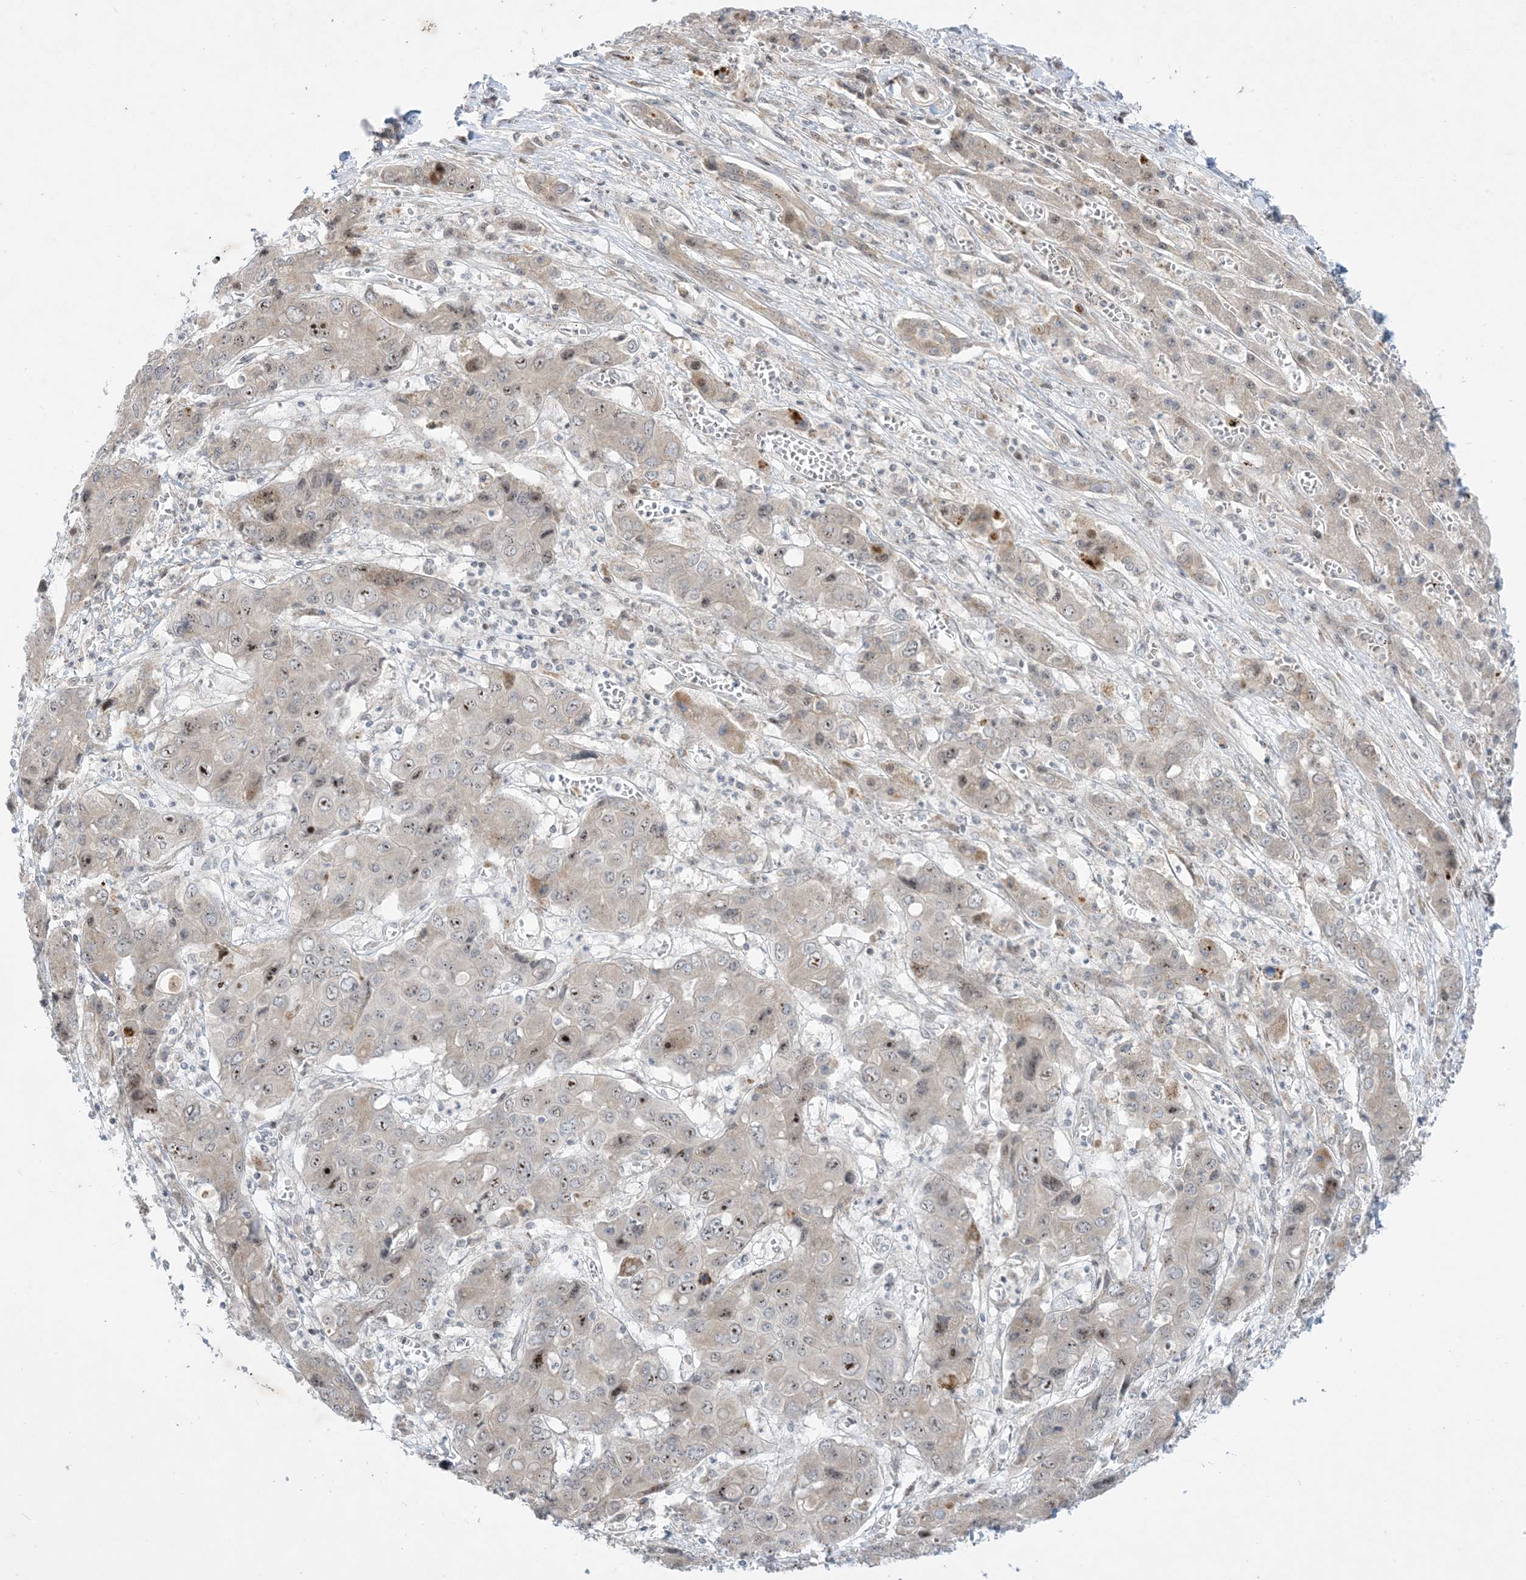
{"staining": {"intensity": "weak", "quantity": ">75%", "location": "nuclear"}, "tissue": "liver cancer", "cell_type": "Tumor cells", "image_type": "cancer", "snomed": [{"axis": "morphology", "description": "Cholangiocarcinoma"}, {"axis": "topography", "description": "Liver"}], "caption": "Brown immunohistochemical staining in human cholangiocarcinoma (liver) demonstrates weak nuclear positivity in about >75% of tumor cells. The staining was performed using DAB to visualize the protein expression in brown, while the nuclei were stained in blue with hematoxylin (Magnification: 20x).", "gene": "SOGA3", "patient": {"sex": "male", "age": 67}}